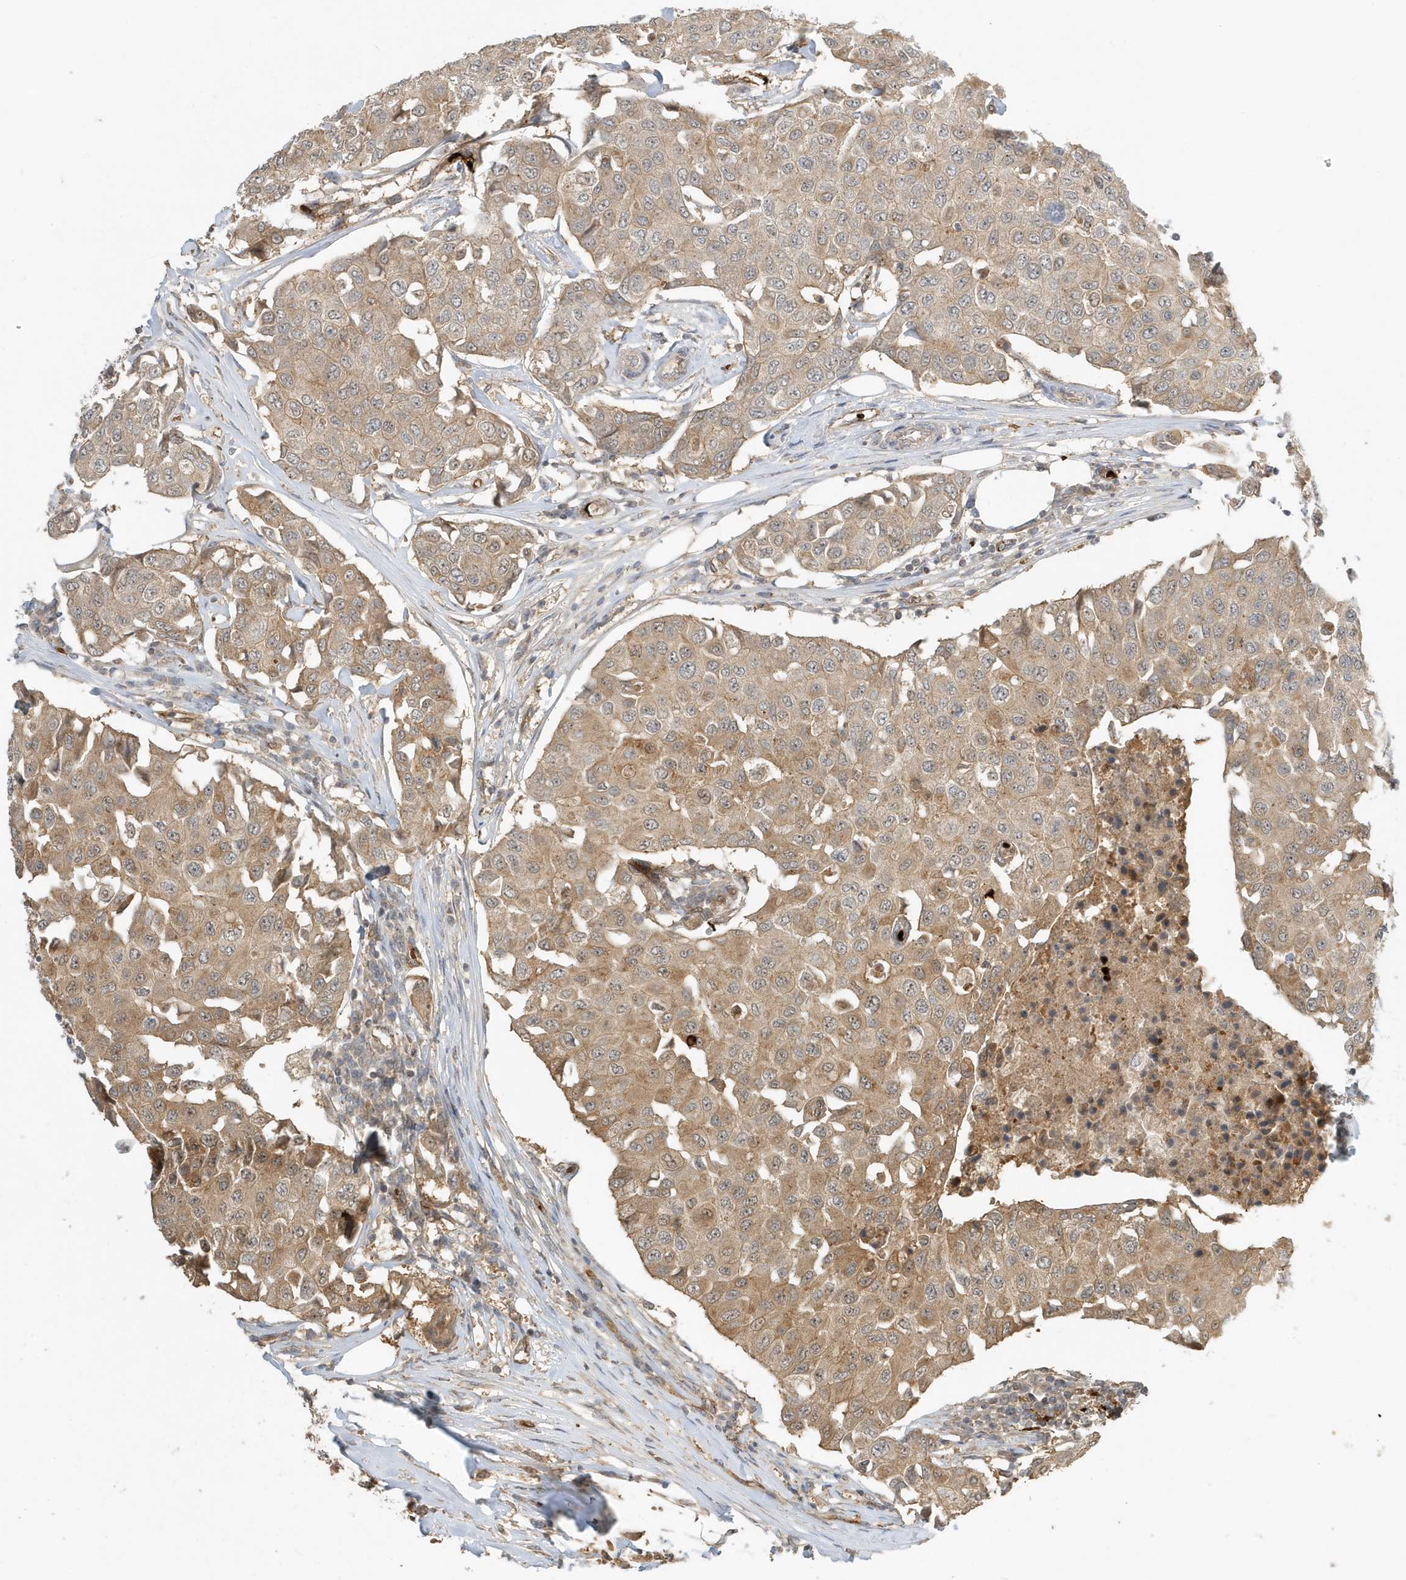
{"staining": {"intensity": "moderate", "quantity": ">75%", "location": "cytoplasmic/membranous"}, "tissue": "breast cancer", "cell_type": "Tumor cells", "image_type": "cancer", "snomed": [{"axis": "morphology", "description": "Duct carcinoma"}, {"axis": "topography", "description": "Breast"}], "caption": "Immunohistochemical staining of human intraductal carcinoma (breast) displays moderate cytoplasmic/membranous protein staining in approximately >75% of tumor cells.", "gene": "FYCO1", "patient": {"sex": "female", "age": 80}}